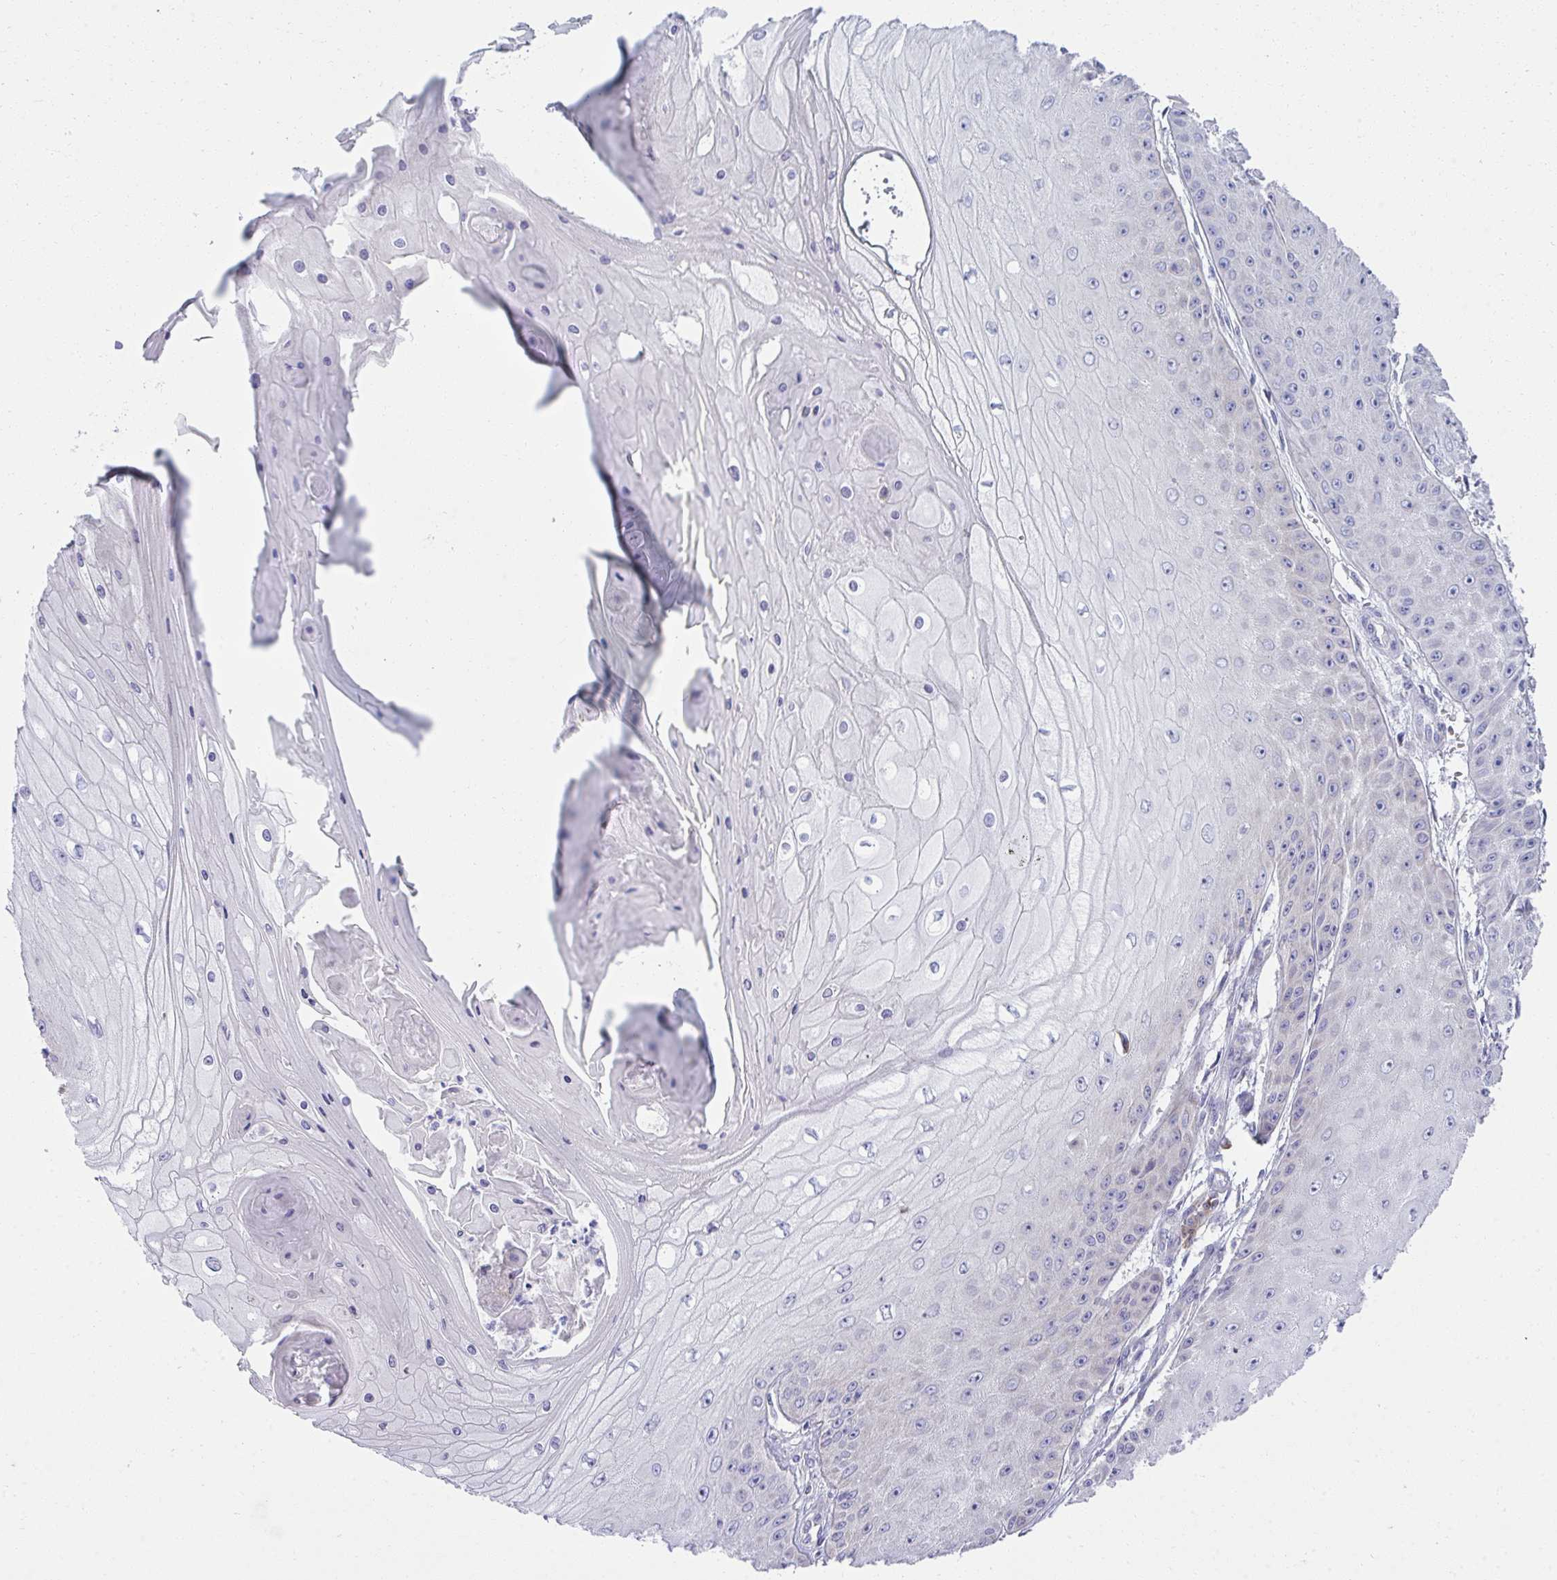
{"staining": {"intensity": "negative", "quantity": "none", "location": "none"}, "tissue": "skin cancer", "cell_type": "Tumor cells", "image_type": "cancer", "snomed": [{"axis": "morphology", "description": "Squamous cell carcinoma, NOS"}, {"axis": "topography", "description": "Skin"}], "caption": "Skin cancer stained for a protein using immunohistochemistry shows no expression tumor cells.", "gene": "FASLG", "patient": {"sex": "male", "age": 70}}